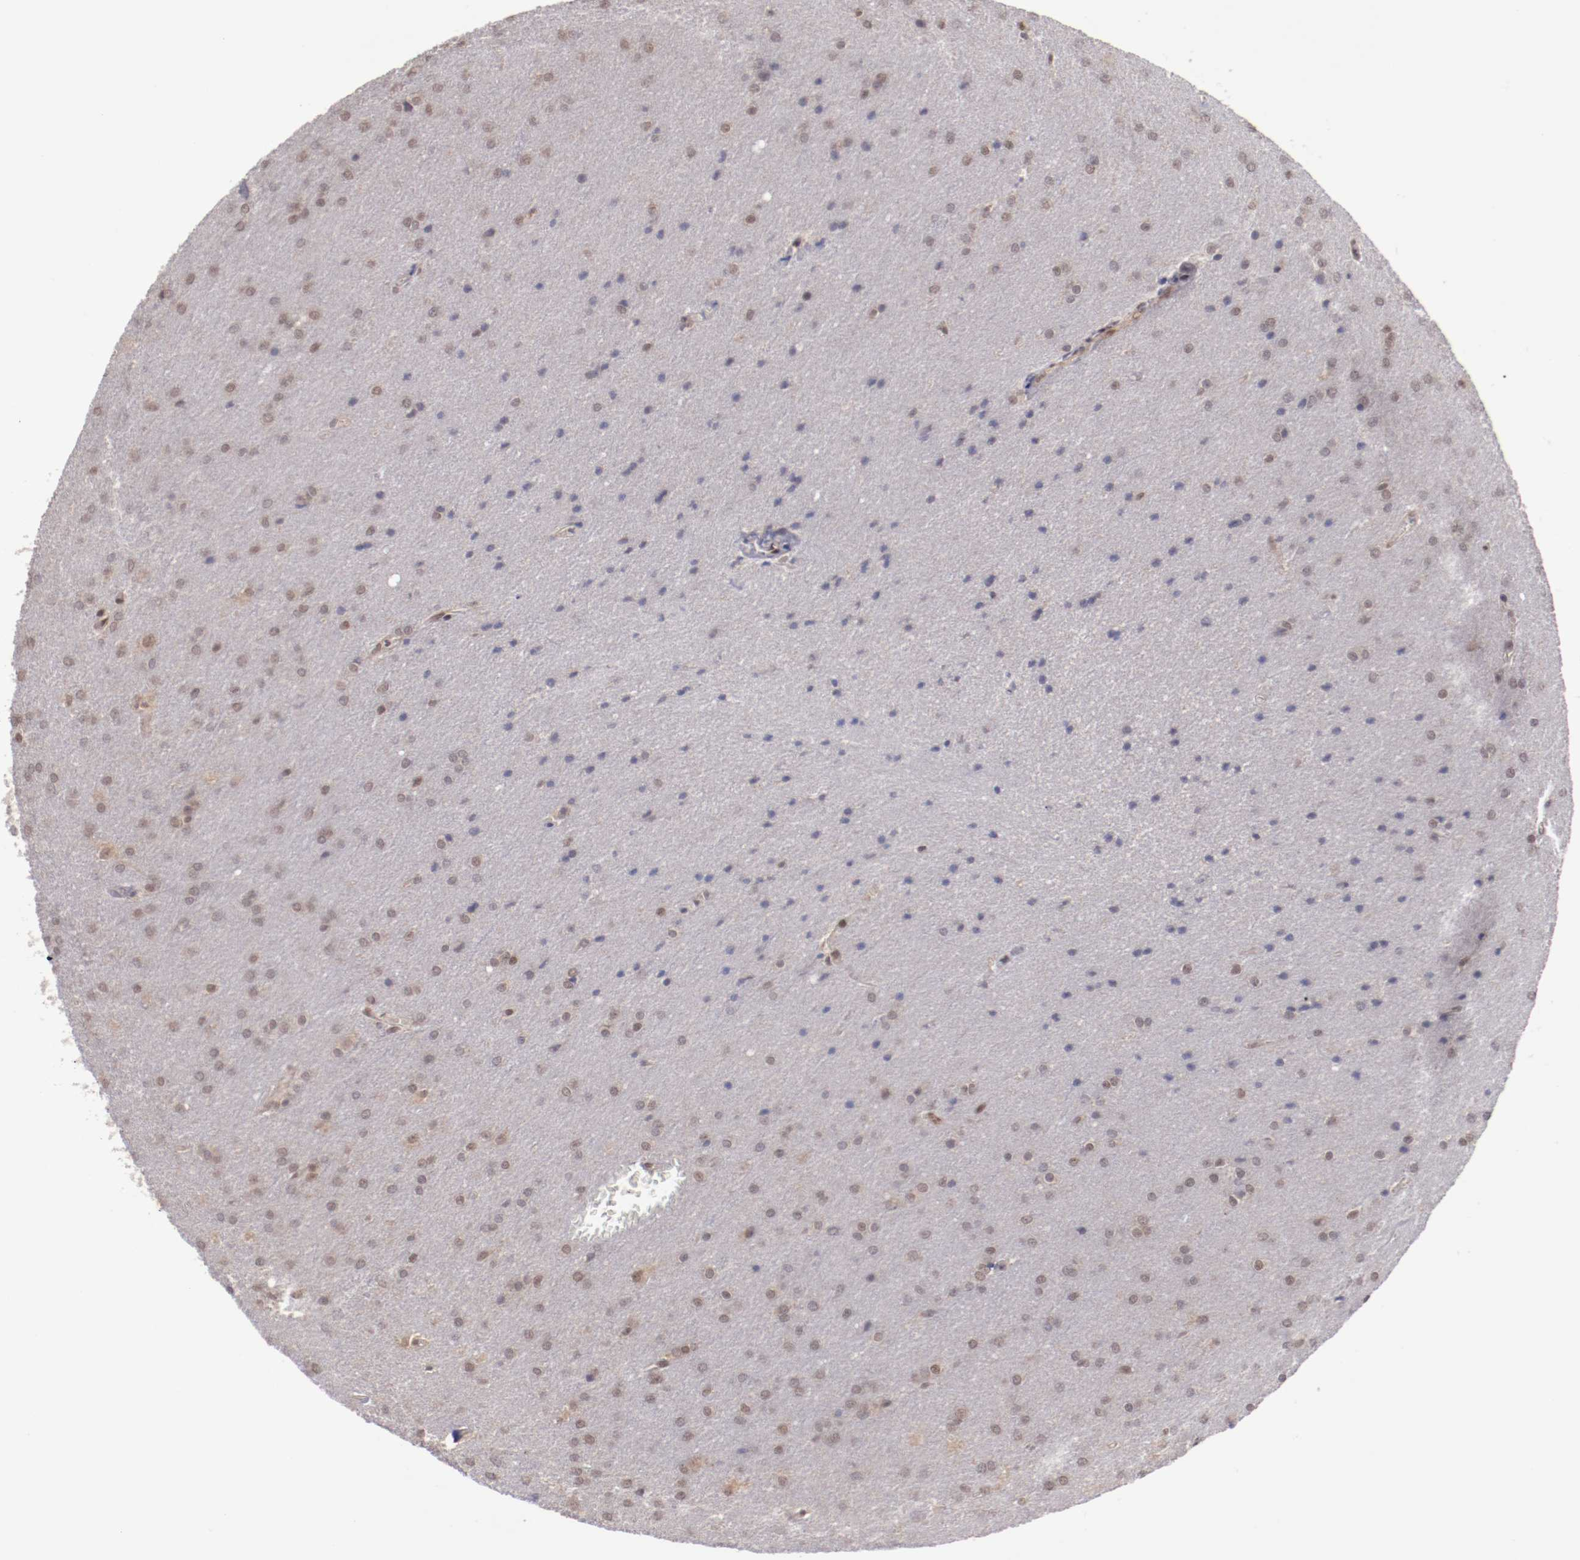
{"staining": {"intensity": "weak", "quantity": "<25%", "location": "nuclear"}, "tissue": "glioma", "cell_type": "Tumor cells", "image_type": "cancer", "snomed": [{"axis": "morphology", "description": "Glioma, malignant, Low grade"}, {"axis": "topography", "description": "Brain"}], "caption": "The IHC photomicrograph has no significant expression in tumor cells of glioma tissue.", "gene": "ARNT", "patient": {"sex": "female", "age": 32}}